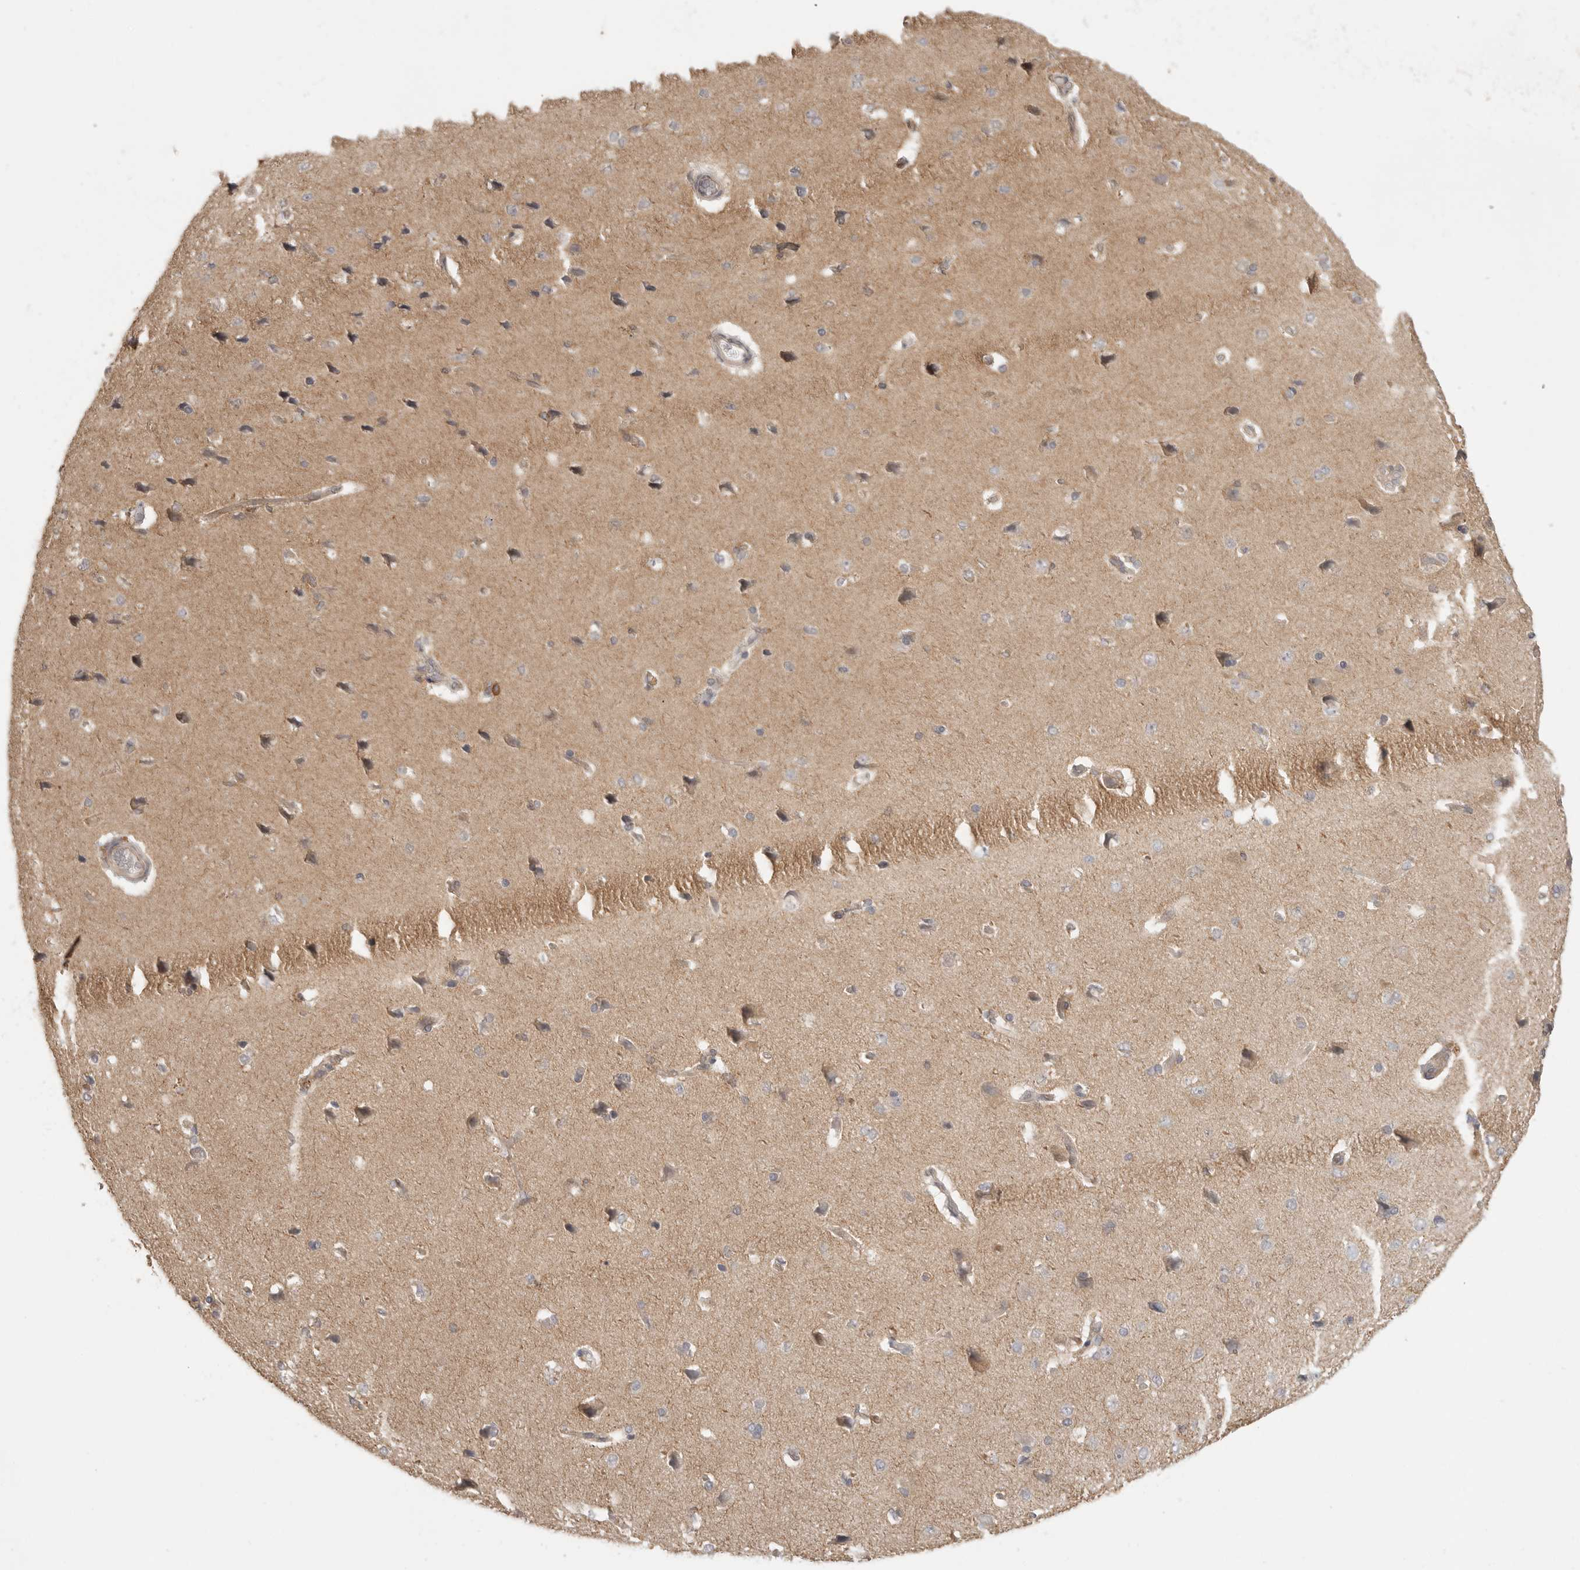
{"staining": {"intensity": "negative", "quantity": "none", "location": "none"}, "tissue": "cerebral cortex", "cell_type": "Endothelial cells", "image_type": "normal", "snomed": [{"axis": "morphology", "description": "Normal tissue, NOS"}, {"axis": "topography", "description": "Cerebral cortex"}], "caption": "Protein analysis of benign cerebral cortex reveals no significant staining in endothelial cells. (DAB IHC, high magnification).", "gene": "DBNL", "patient": {"sex": "male", "age": 62}}